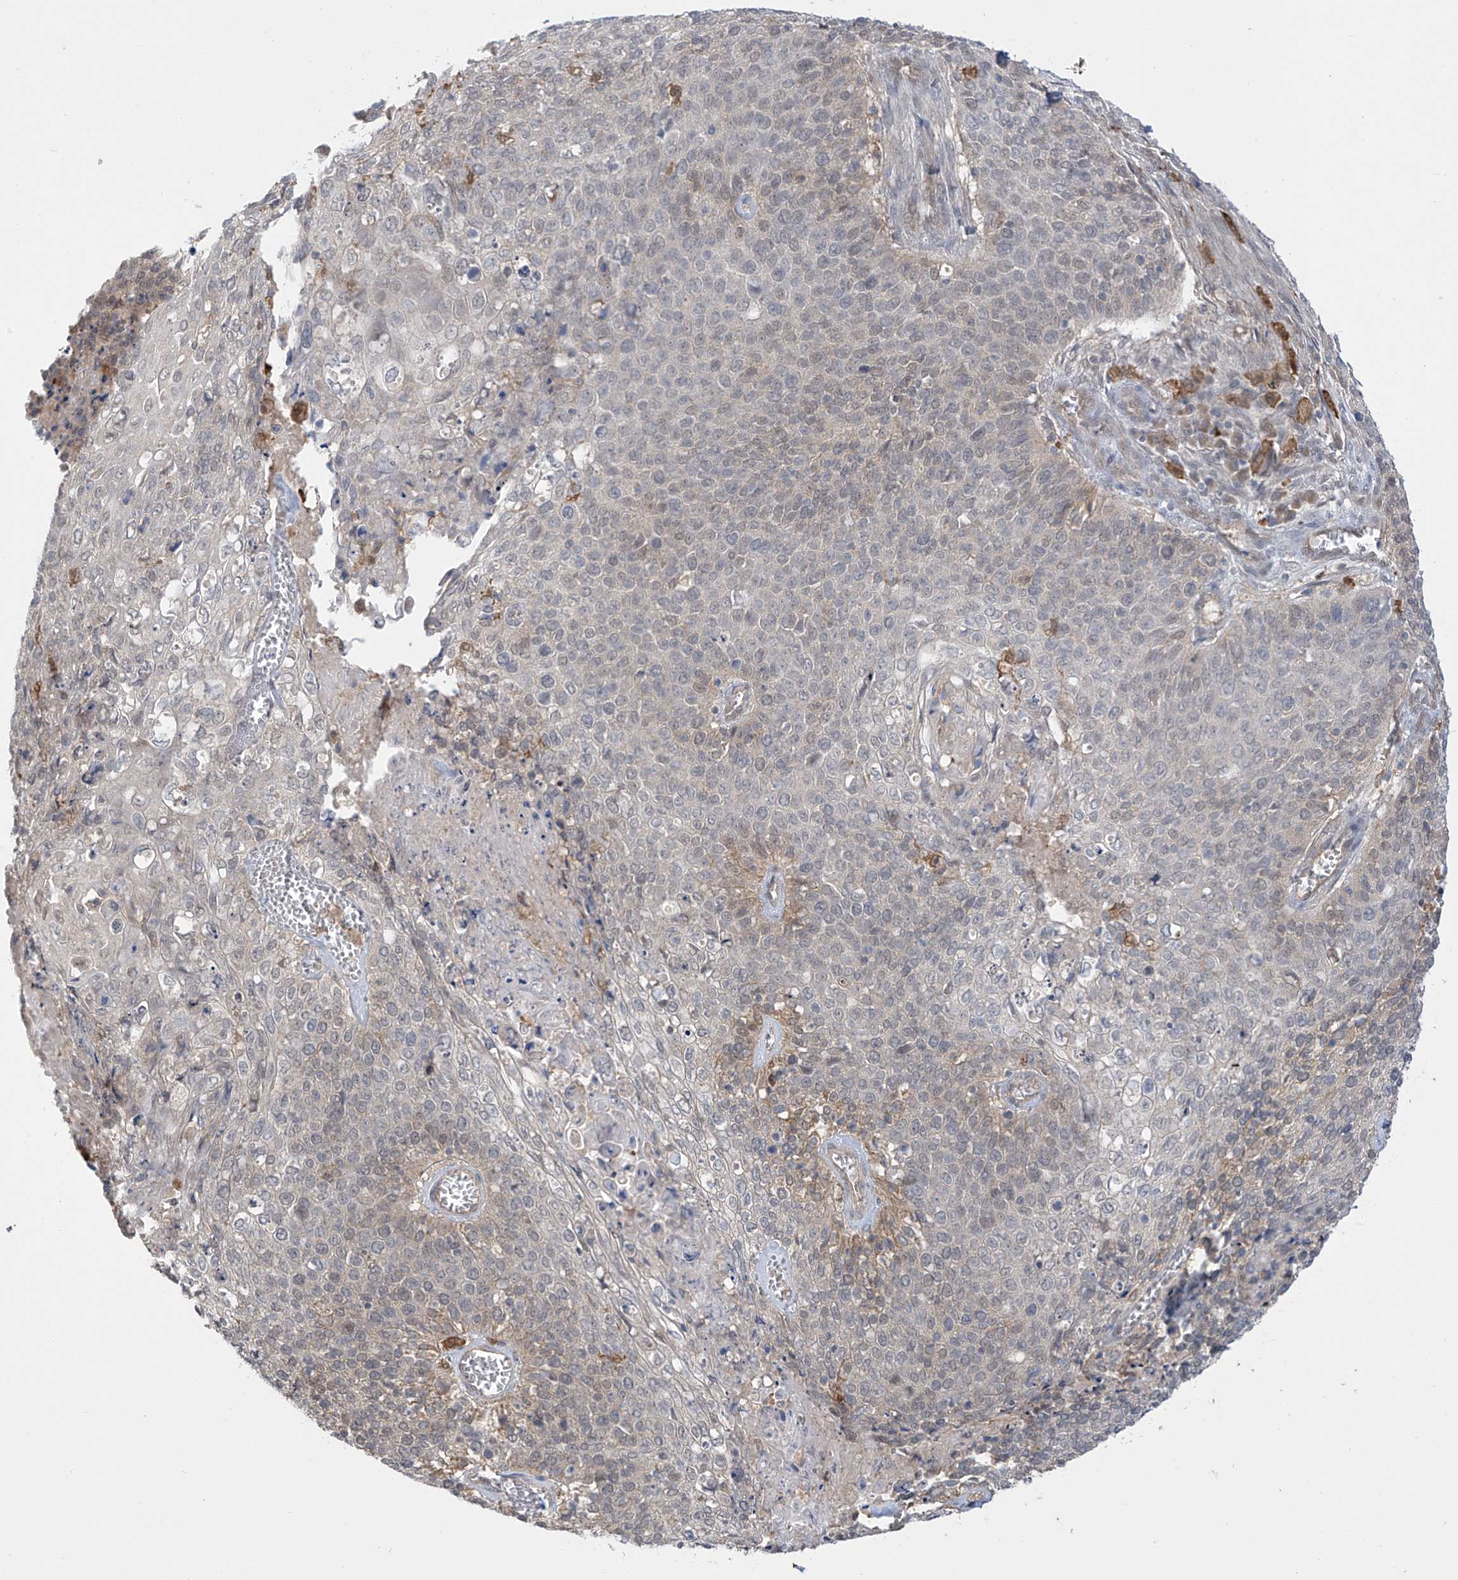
{"staining": {"intensity": "negative", "quantity": "none", "location": "none"}, "tissue": "cervical cancer", "cell_type": "Tumor cells", "image_type": "cancer", "snomed": [{"axis": "morphology", "description": "Squamous cell carcinoma, NOS"}, {"axis": "topography", "description": "Cervix"}], "caption": "Immunohistochemical staining of cervical cancer demonstrates no significant expression in tumor cells.", "gene": "IDH1", "patient": {"sex": "female", "age": 39}}